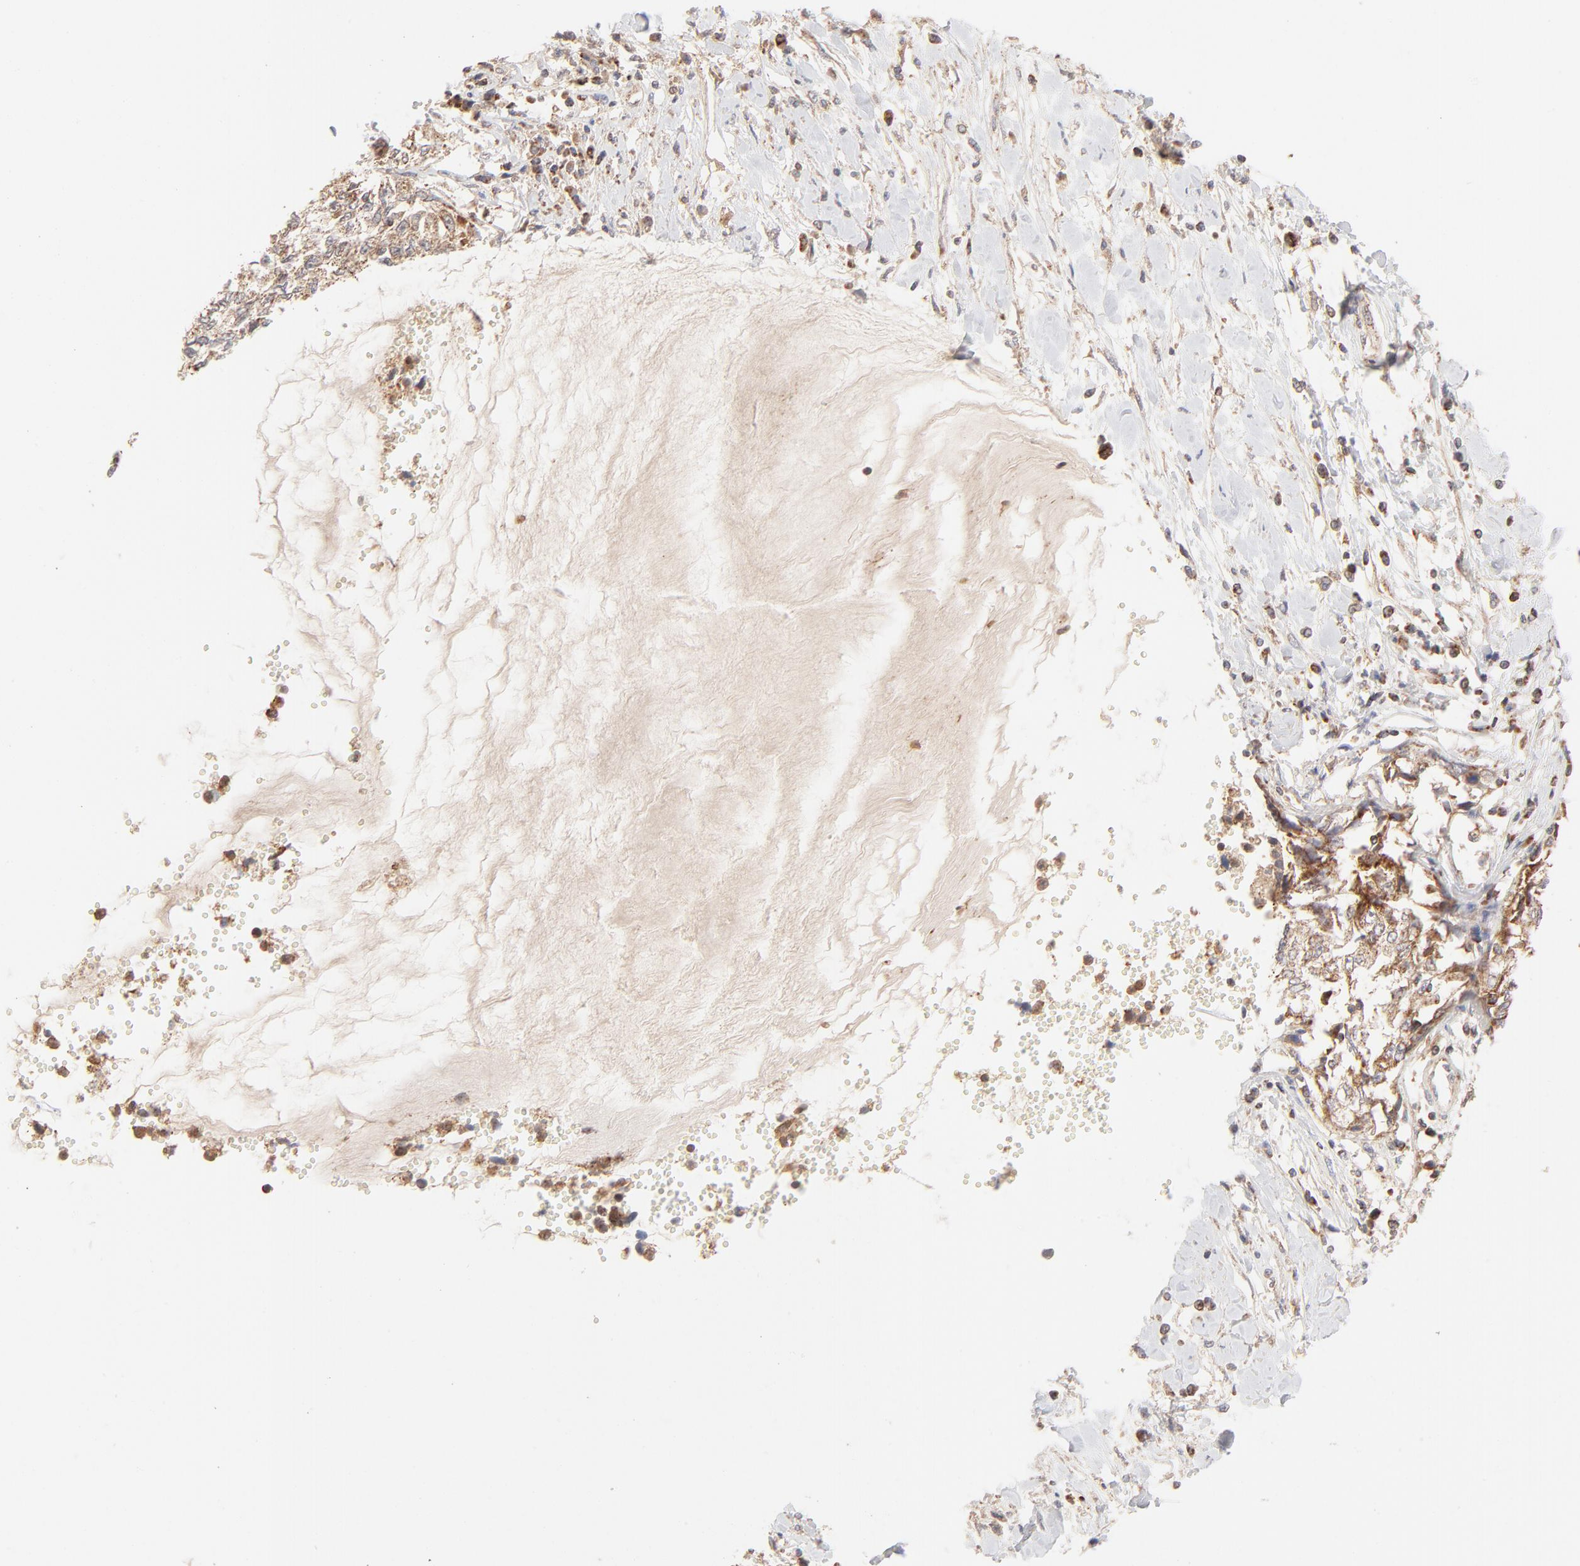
{"staining": {"intensity": "weak", "quantity": ">75%", "location": "cytoplasmic/membranous"}, "tissue": "cervical cancer", "cell_type": "Tumor cells", "image_type": "cancer", "snomed": [{"axis": "morphology", "description": "Normal tissue, NOS"}, {"axis": "morphology", "description": "Squamous cell carcinoma, NOS"}, {"axis": "topography", "description": "Cervix"}], "caption": "Immunohistochemistry staining of squamous cell carcinoma (cervical), which exhibits low levels of weak cytoplasmic/membranous expression in approximately >75% of tumor cells indicating weak cytoplasmic/membranous protein positivity. The staining was performed using DAB (brown) for protein detection and nuclei were counterstained in hematoxylin (blue).", "gene": "CSPG4", "patient": {"sex": "female", "age": 45}}